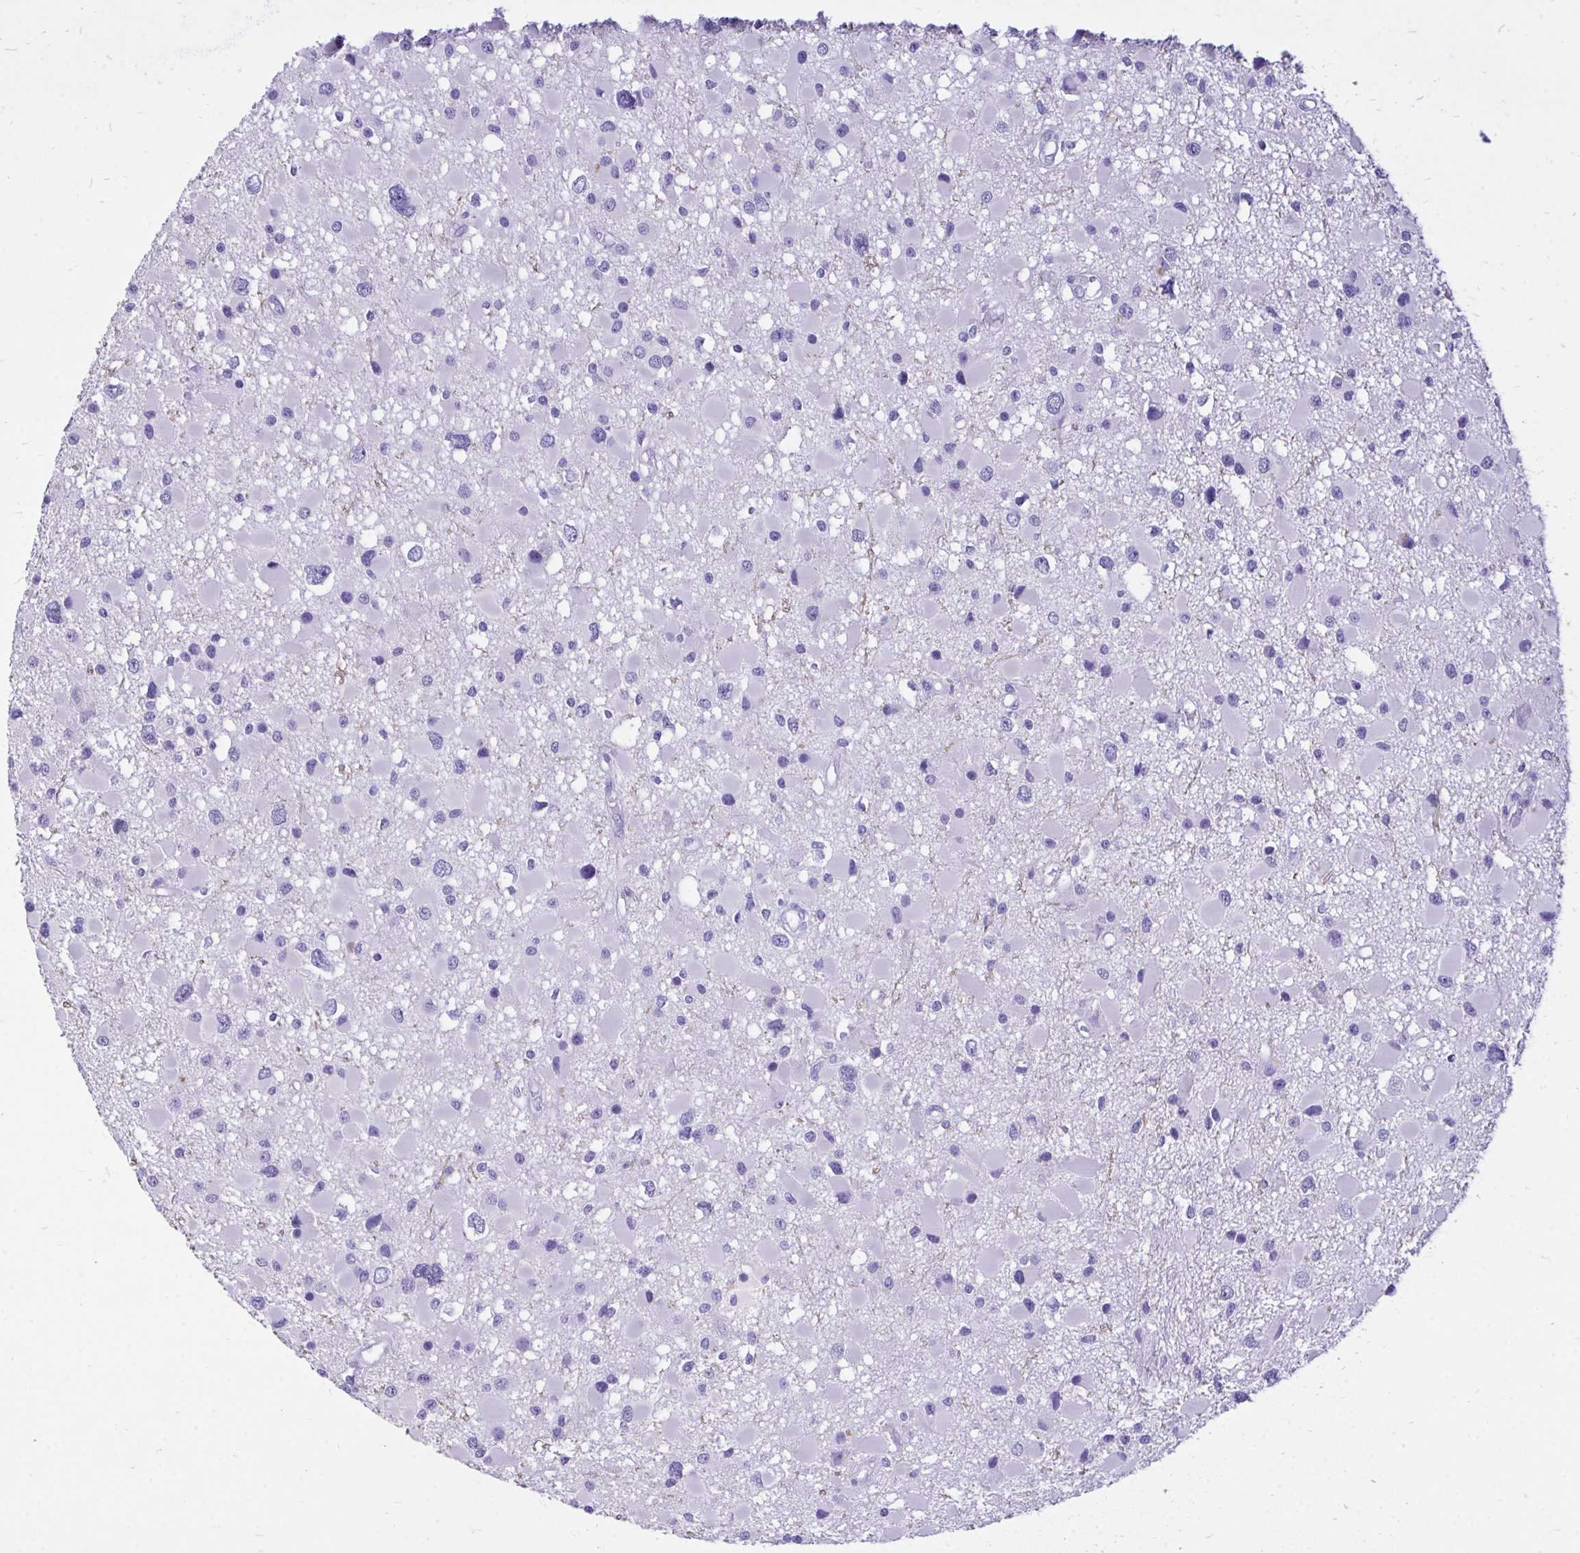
{"staining": {"intensity": "negative", "quantity": "none", "location": "none"}, "tissue": "glioma", "cell_type": "Tumor cells", "image_type": "cancer", "snomed": [{"axis": "morphology", "description": "Glioma, malignant, High grade"}, {"axis": "topography", "description": "Brain"}], "caption": "The image reveals no staining of tumor cells in glioma.", "gene": "MON1A", "patient": {"sex": "male", "age": 54}}